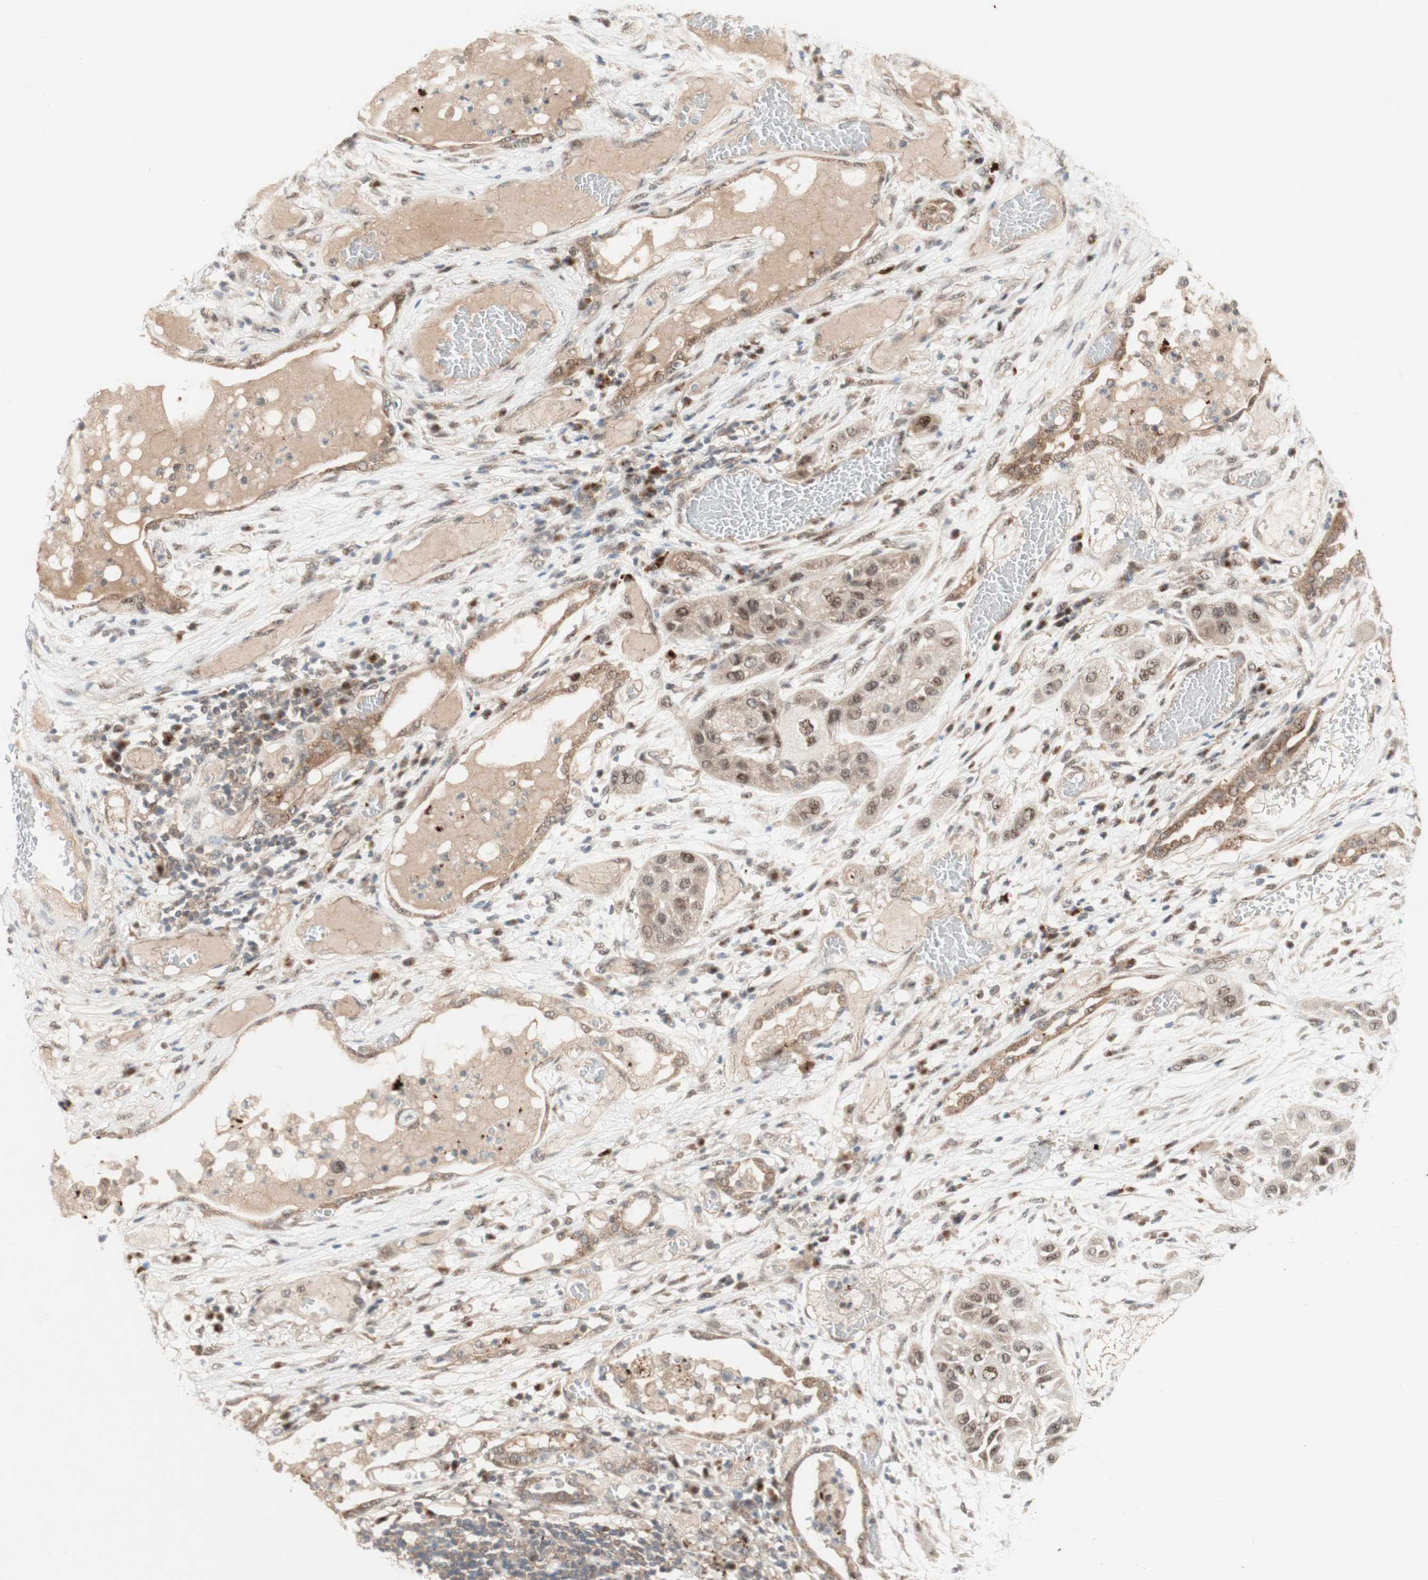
{"staining": {"intensity": "moderate", "quantity": ">75%", "location": "cytoplasmic/membranous"}, "tissue": "lung cancer", "cell_type": "Tumor cells", "image_type": "cancer", "snomed": [{"axis": "morphology", "description": "Squamous cell carcinoma, NOS"}, {"axis": "topography", "description": "Lung"}], "caption": "Approximately >75% of tumor cells in human lung squamous cell carcinoma show moderate cytoplasmic/membranous protein positivity as visualized by brown immunohistochemical staining.", "gene": "CYLD", "patient": {"sex": "male", "age": 71}}